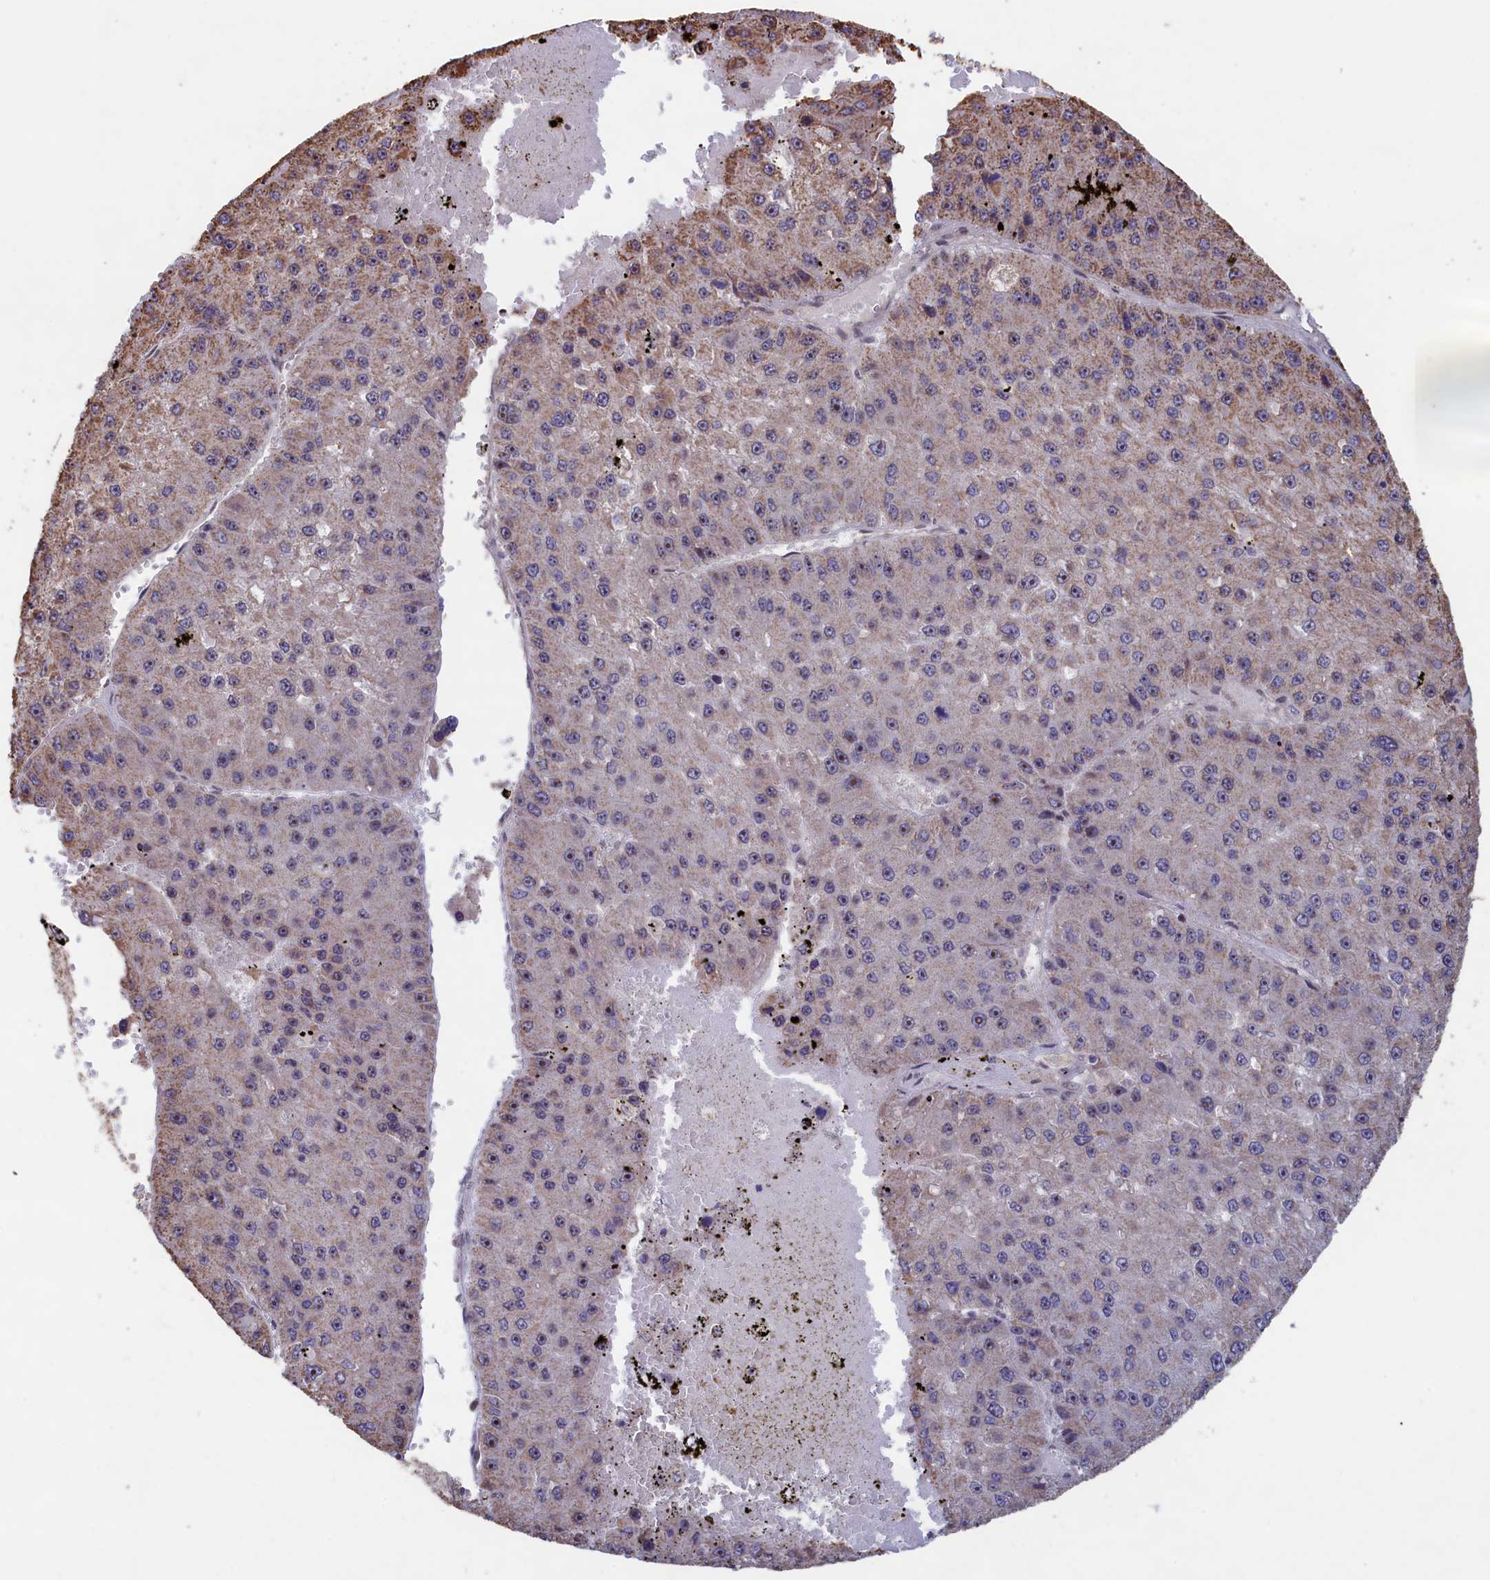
{"staining": {"intensity": "weak", "quantity": "<25%", "location": "cytoplasmic/membranous"}, "tissue": "liver cancer", "cell_type": "Tumor cells", "image_type": "cancer", "snomed": [{"axis": "morphology", "description": "Carcinoma, Hepatocellular, NOS"}, {"axis": "topography", "description": "Liver"}], "caption": "An IHC image of hepatocellular carcinoma (liver) is shown. There is no staining in tumor cells of hepatocellular carcinoma (liver).", "gene": "ZNF816", "patient": {"sex": "female", "age": 73}}